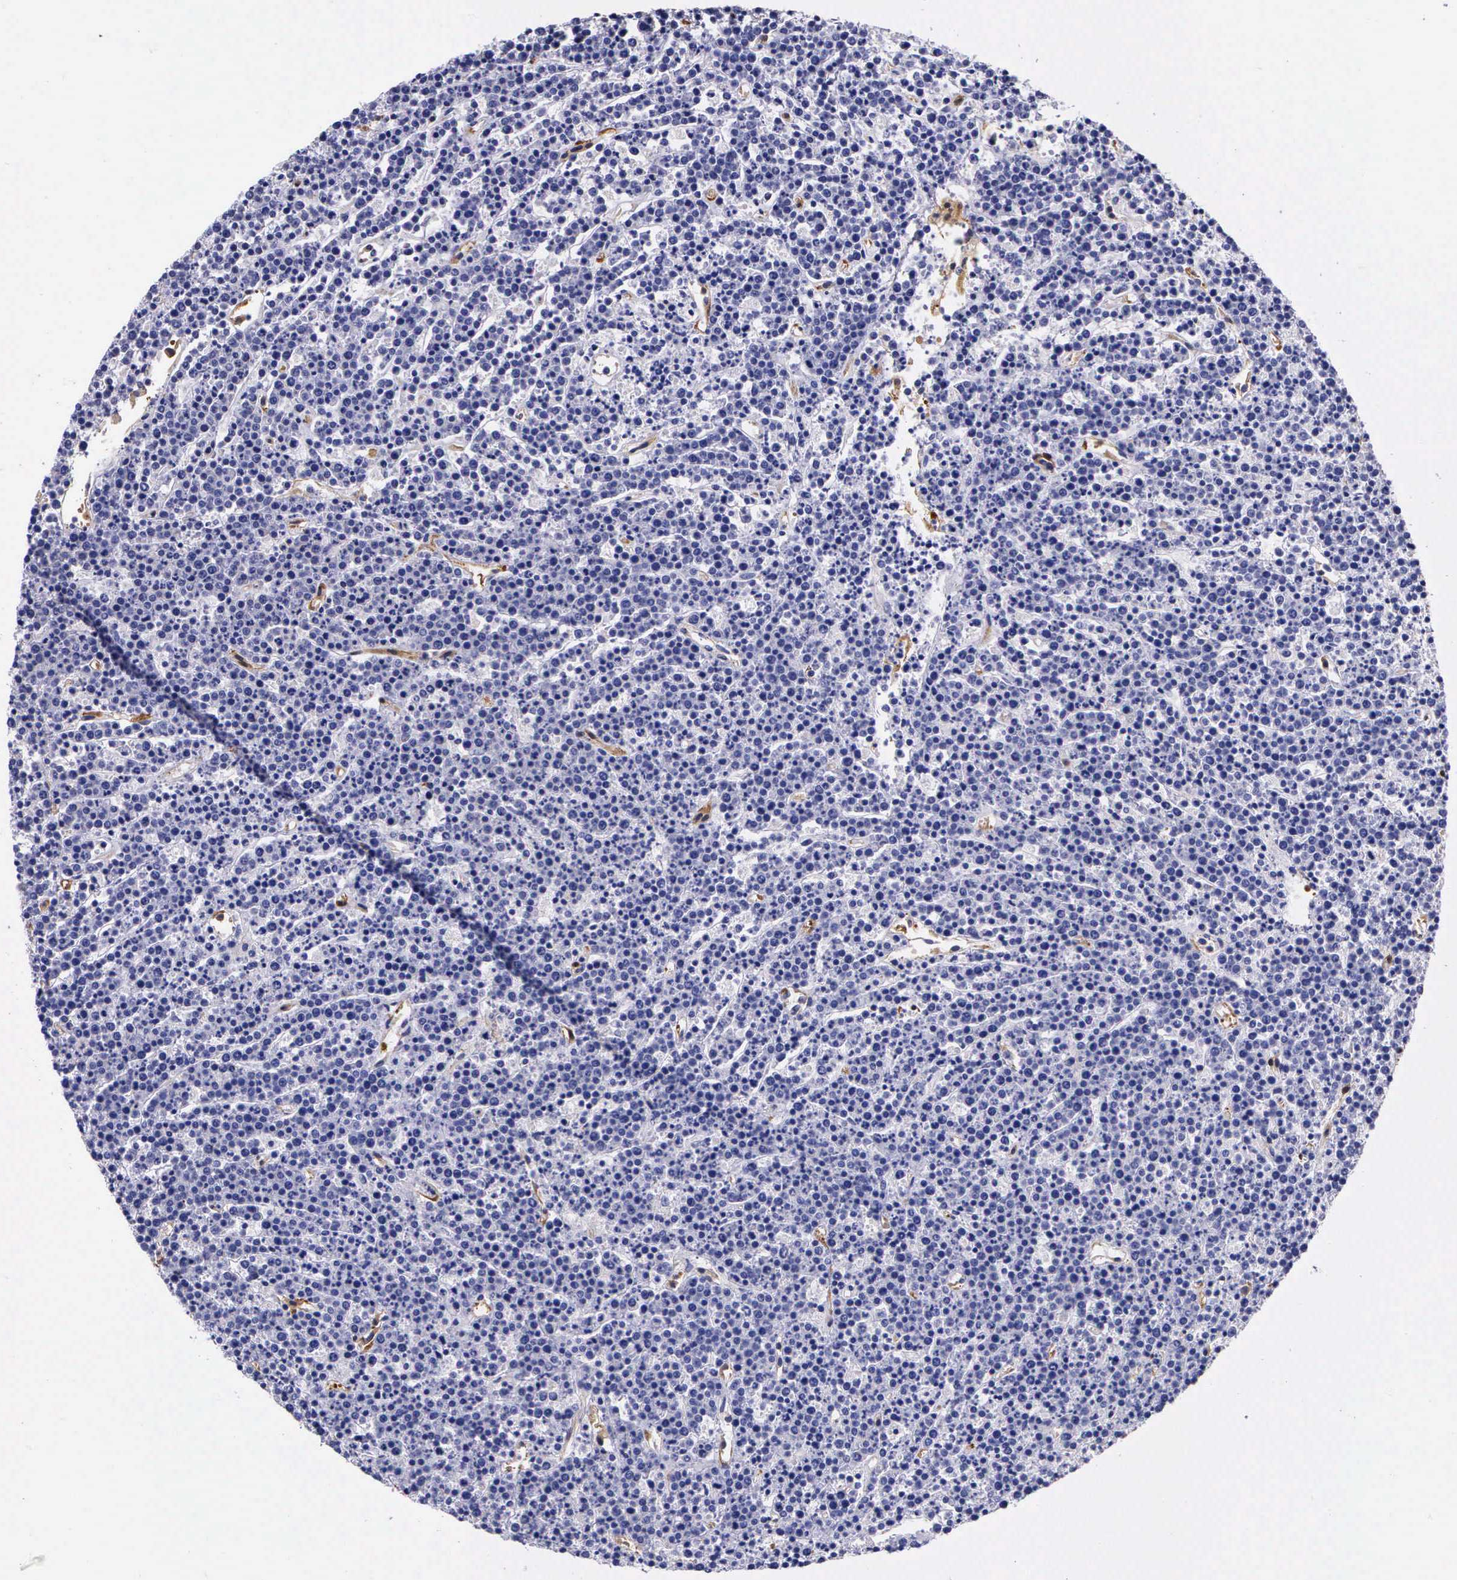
{"staining": {"intensity": "negative", "quantity": "none", "location": "none"}, "tissue": "lymphoma", "cell_type": "Tumor cells", "image_type": "cancer", "snomed": [{"axis": "morphology", "description": "Malignant lymphoma, non-Hodgkin's type, High grade"}, {"axis": "topography", "description": "Ovary"}], "caption": "This micrograph is of lymphoma stained with immunohistochemistry (IHC) to label a protein in brown with the nuclei are counter-stained blue. There is no staining in tumor cells.", "gene": "BCAR1", "patient": {"sex": "female", "age": 56}}